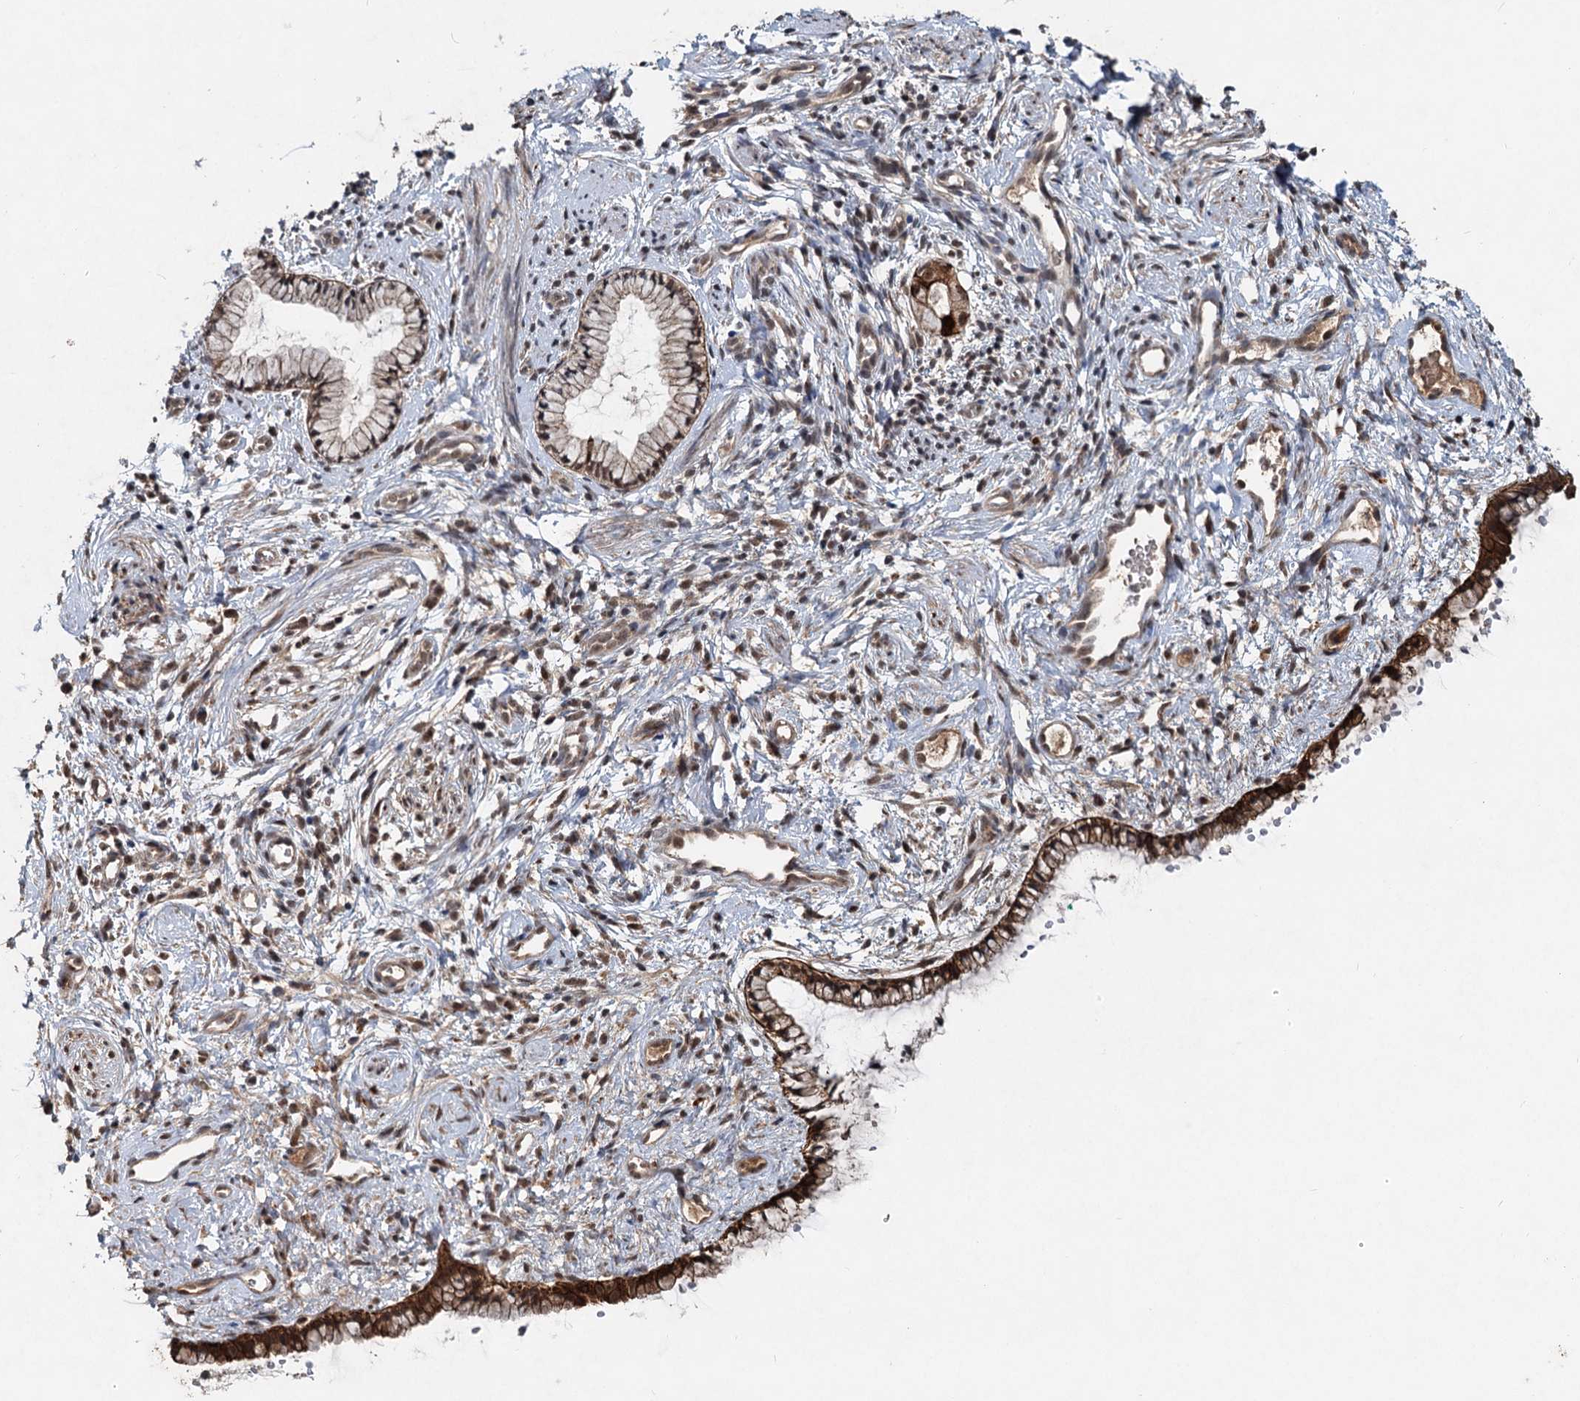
{"staining": {"intensity": "strong", "quantity": ">75%", "location": "cytoplasmic/membranous,nuclear"}, "tissue": "cervix", "cell_type": "Glandular cells", "image_type": "normal", "snomed": [{"axis": "morphology", "description": "Normal tissue, NOS"}, {"axis": "topography", "description": "Cervix"}], "caption": "Unremarkable cervix exhibits strong cytoplasmic/membranous,nuclear expression in about >75% of glandular cells Immunohistochemistry stains the protein of interest in brown and the nuclei are stained blue..", "gene": "RITA1", "patient": {"sex": "female", "age": 57}}